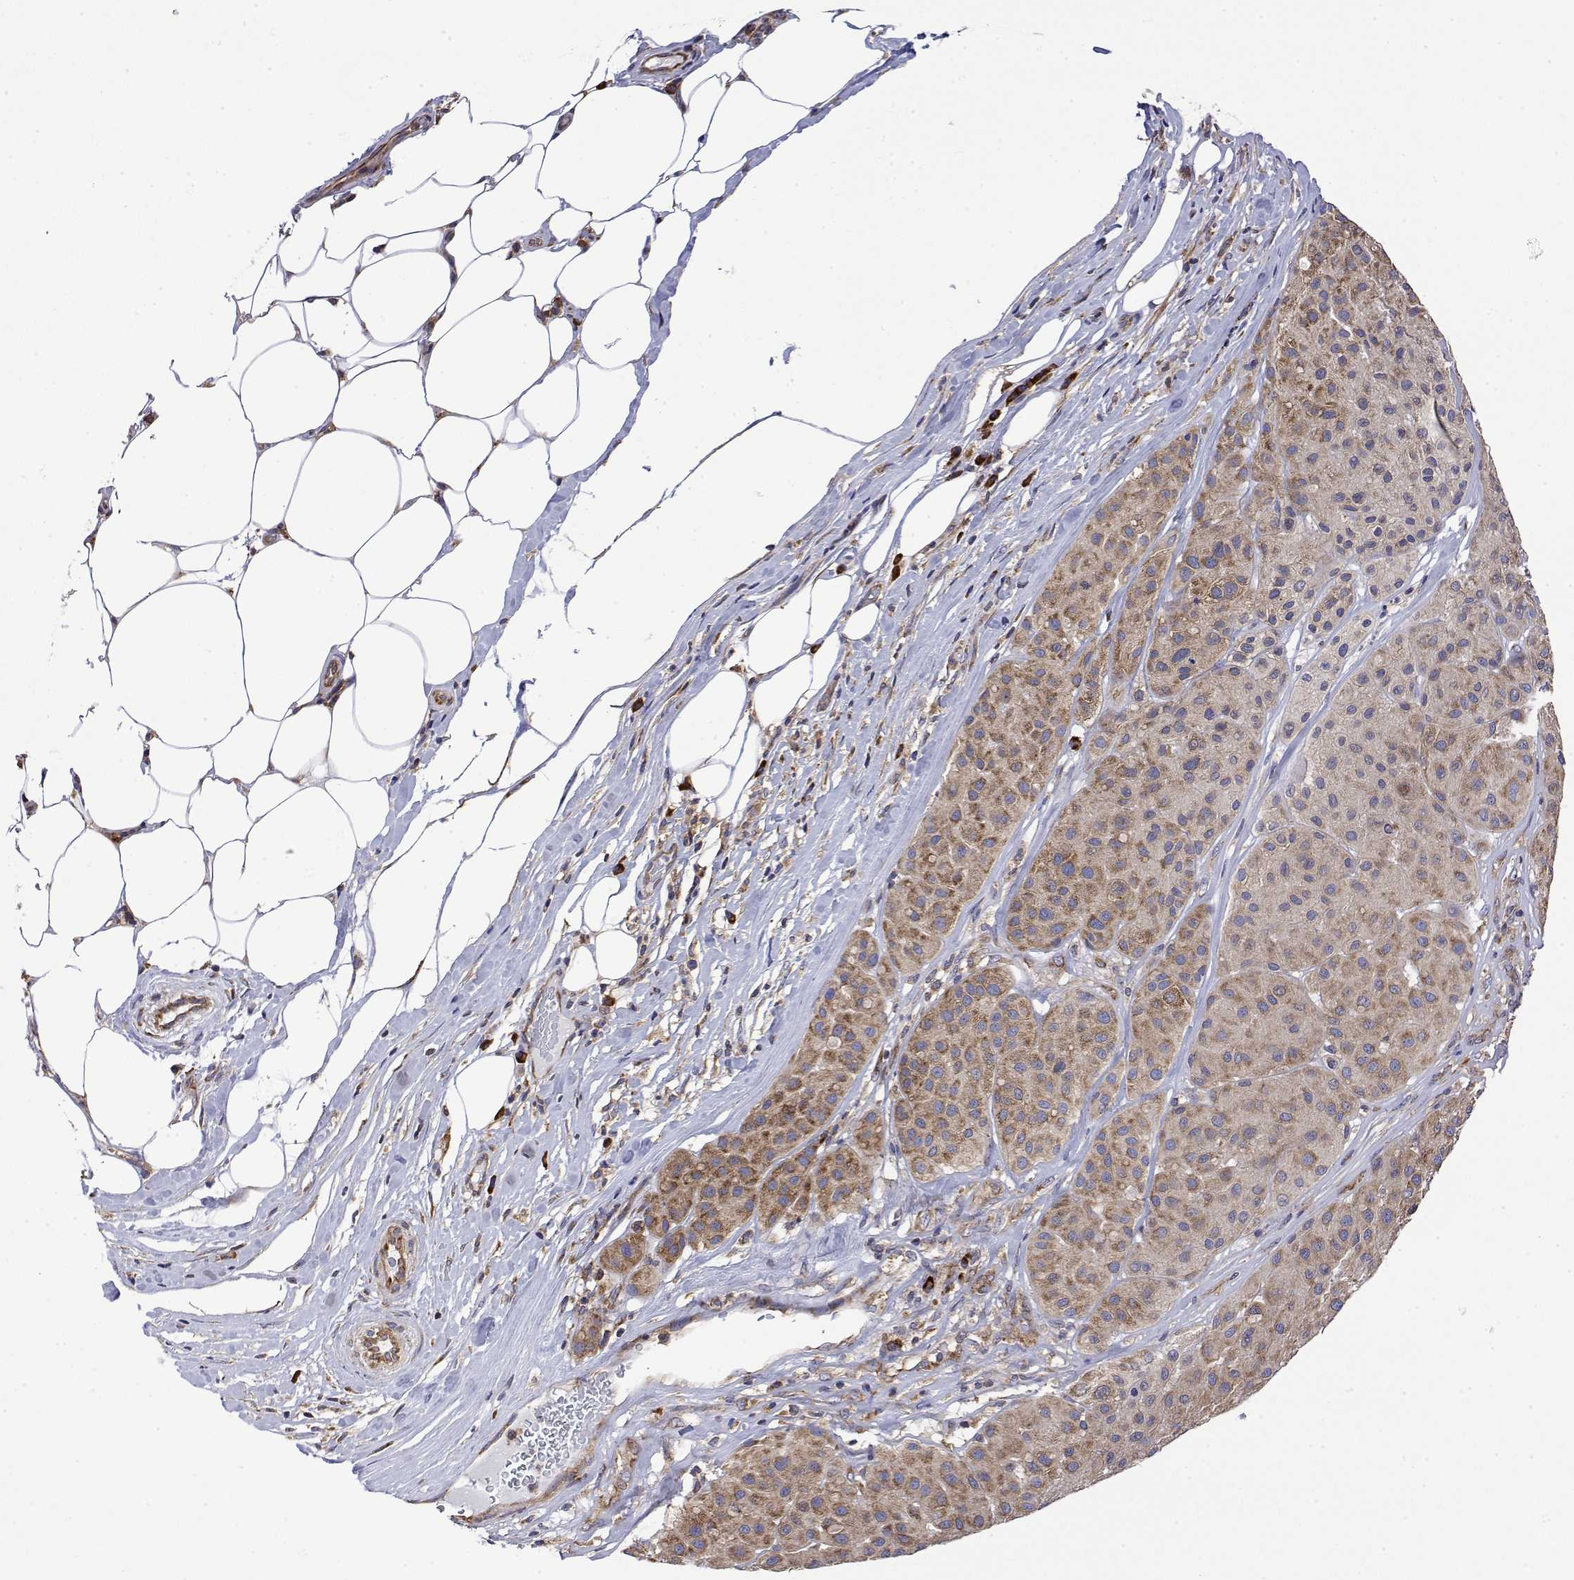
{"staining": {"intensity": "moderate", "quantity": ">75%", "location": "cytoplasmic/membranous"}, "tissue": "melanoma", "cell_type": "Tumor cells", "image_type": "cancer", "snomed": [{"axis": "morphology", "description": "Malignant melanoma, Metastatic site"}, {"axis": "topography", "description": "Smooth muscle"}], "caption": "This photomicrograph exhibits immunohistochemistry staining of human malignant melanoma (metastatic site), with medium moderate cytoplasmic/membranous positivity in about >75% of tumor cells.", "gene": "EEF1G", "patient": {"sex": "male", "age": 41}}